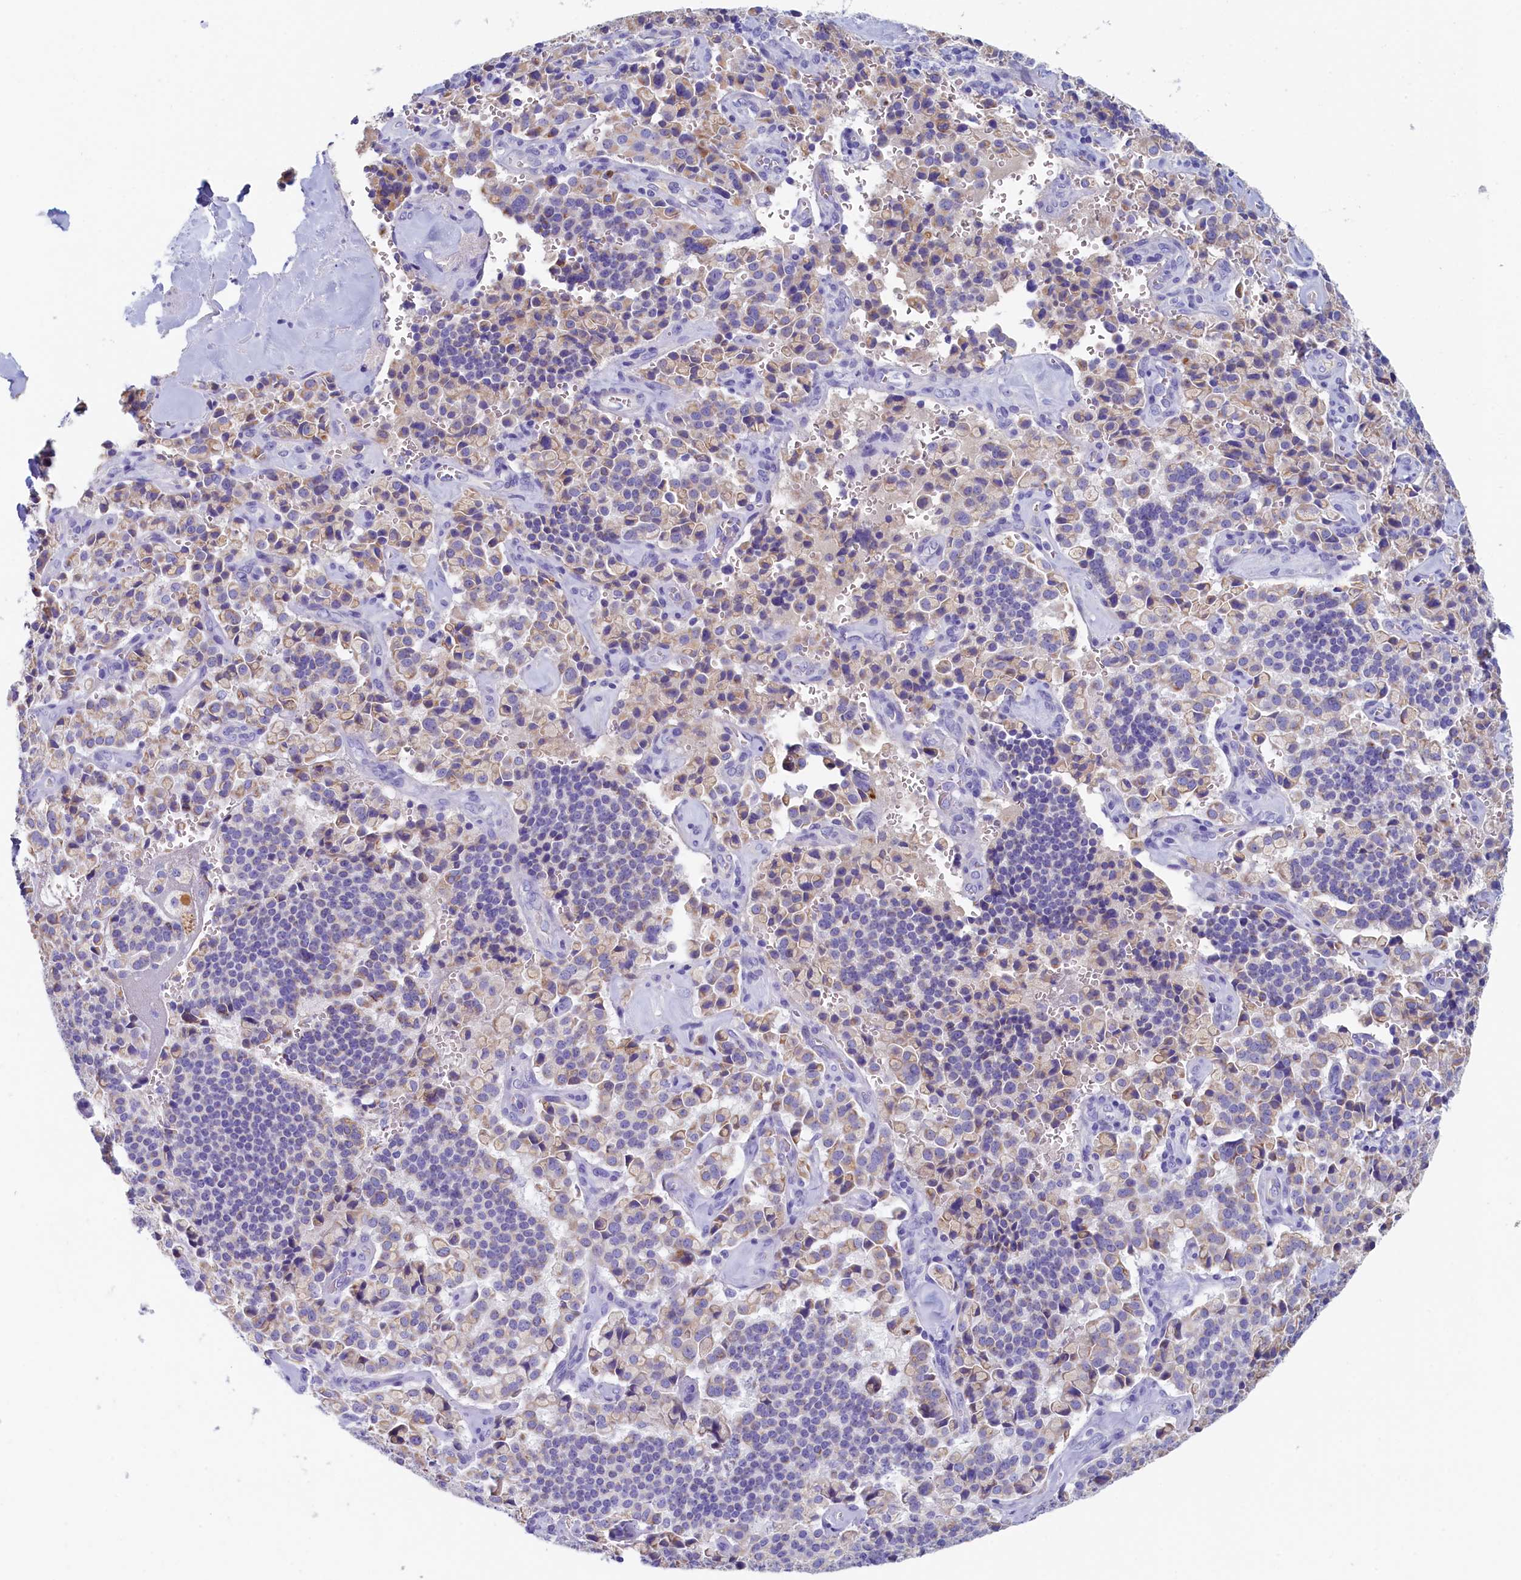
{"staining": {"intensity": "weak", "quantity": "25%-75%", "location": "cytoplasmic/membranous"}, "tissue": "pancreatic cancer", "cell_type": "Tumor cells", "image_type": "cancer", "snomed": [{"axis": "morphology", "description": "Adenocarcinoma, NOS"}, {"axis": "topography", "description": "Pancreas"}], "caption": "There is low levels of weak cytoplasmic/membranous positivity in tumor cells of pancreatic cancer (adenocarcinoma), as demonstrated by immunohistochemical staining (brown color).", "gene": "GUCA1C", "patient": {"sex": "male", "age": 65}}